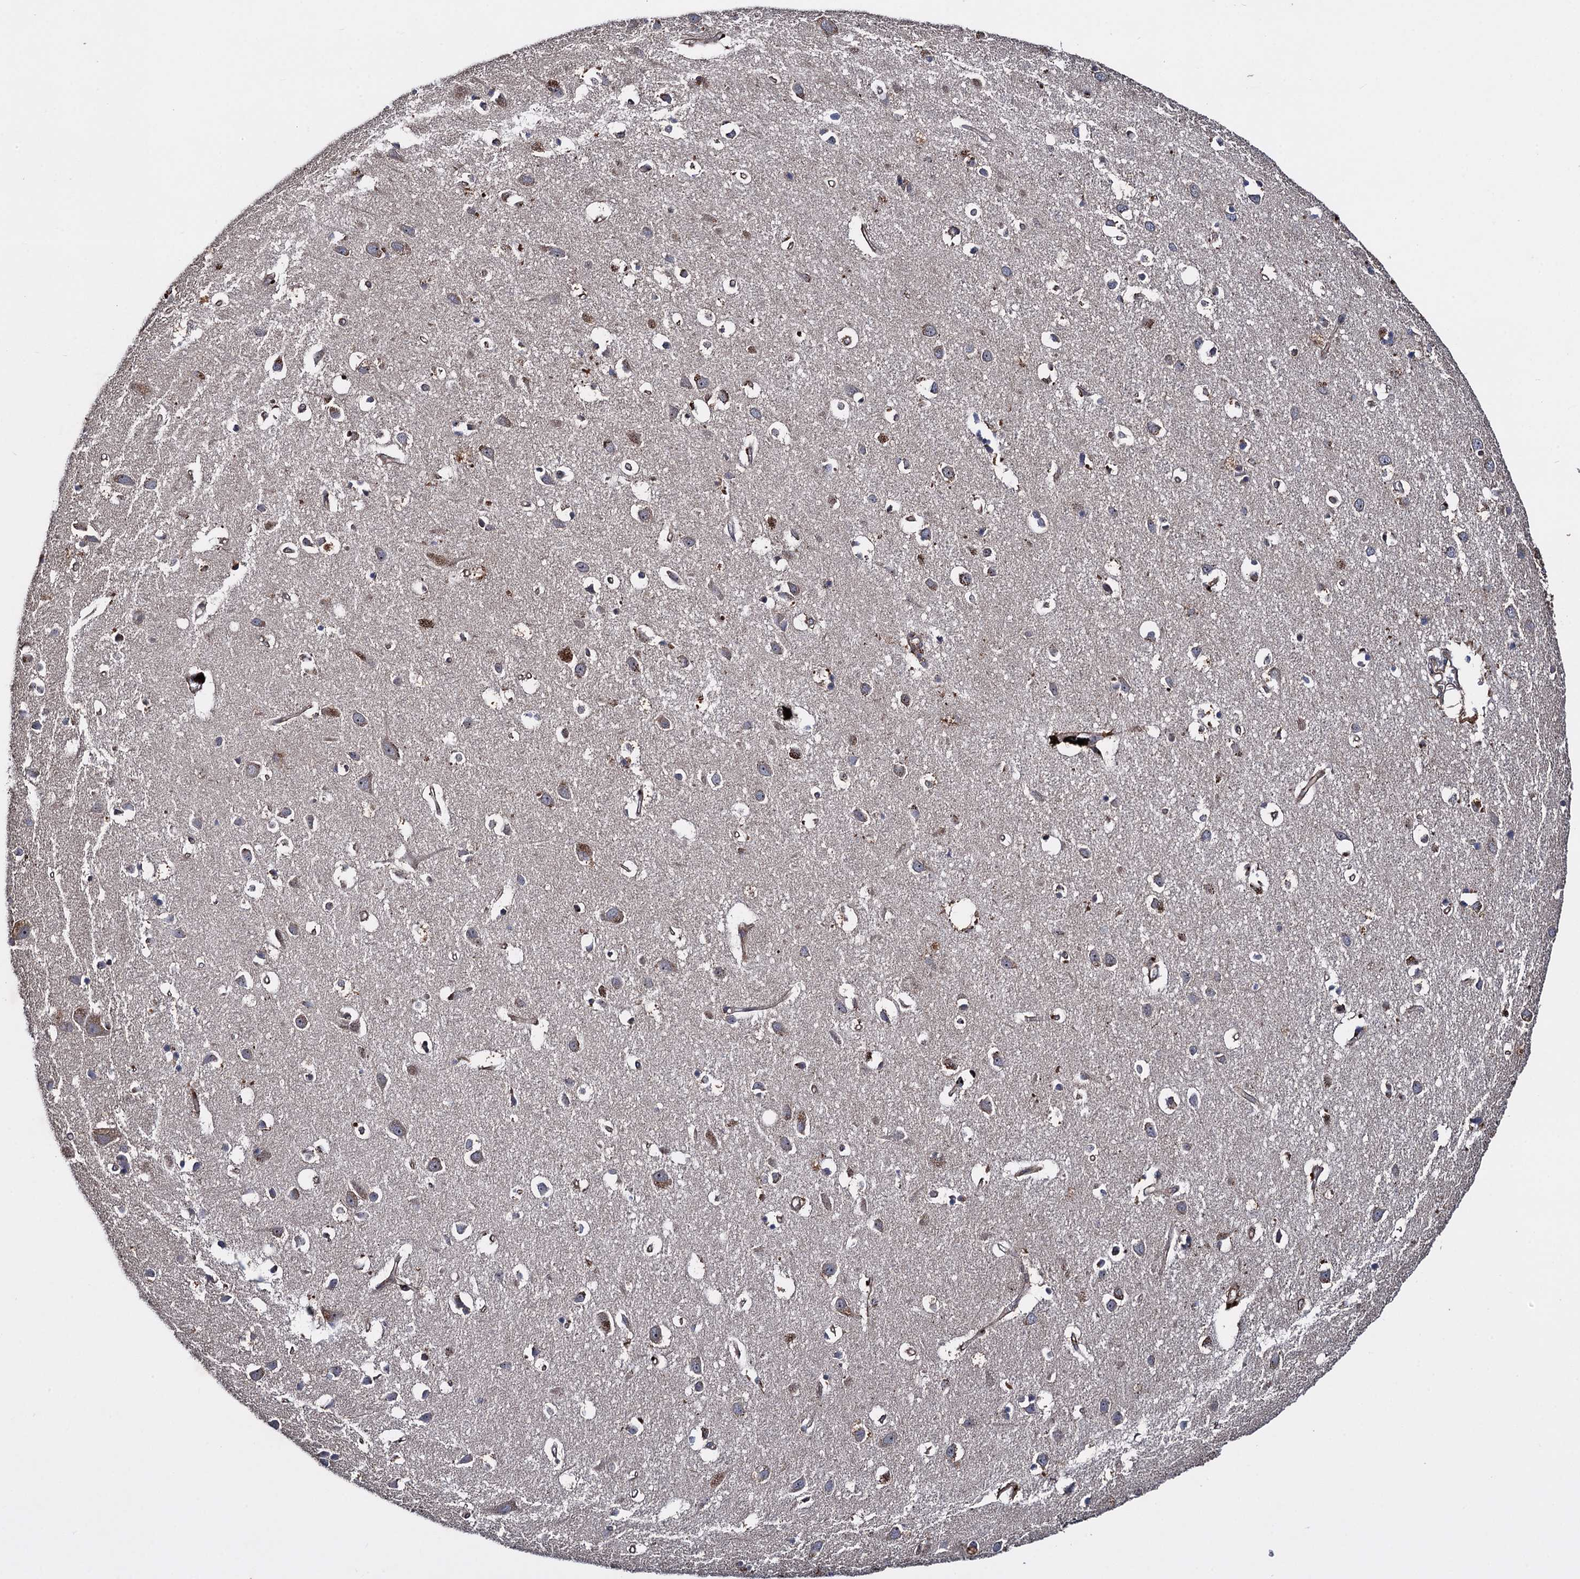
{"staining": {"intensity": "negative", "quantity": "none", "location": "none"}, "tissue": "cerebral cortex", "cell_type": "Endothelial cells", "image_type": "normal", "snomed": [{"axis": "morphology", "description": "Normal tissue, NOS"}, {"axis": "topography", "description": "Cerebral cortex"}], "caption": "Cerebral cortex was stained to show a protein in brown. There is no significant staining in endothelial cells. (DAB immunohistochemistry with hematoxylin counter stain).", "gene": "HAUS1", "patient": {"sex": "female", "age": 64}}